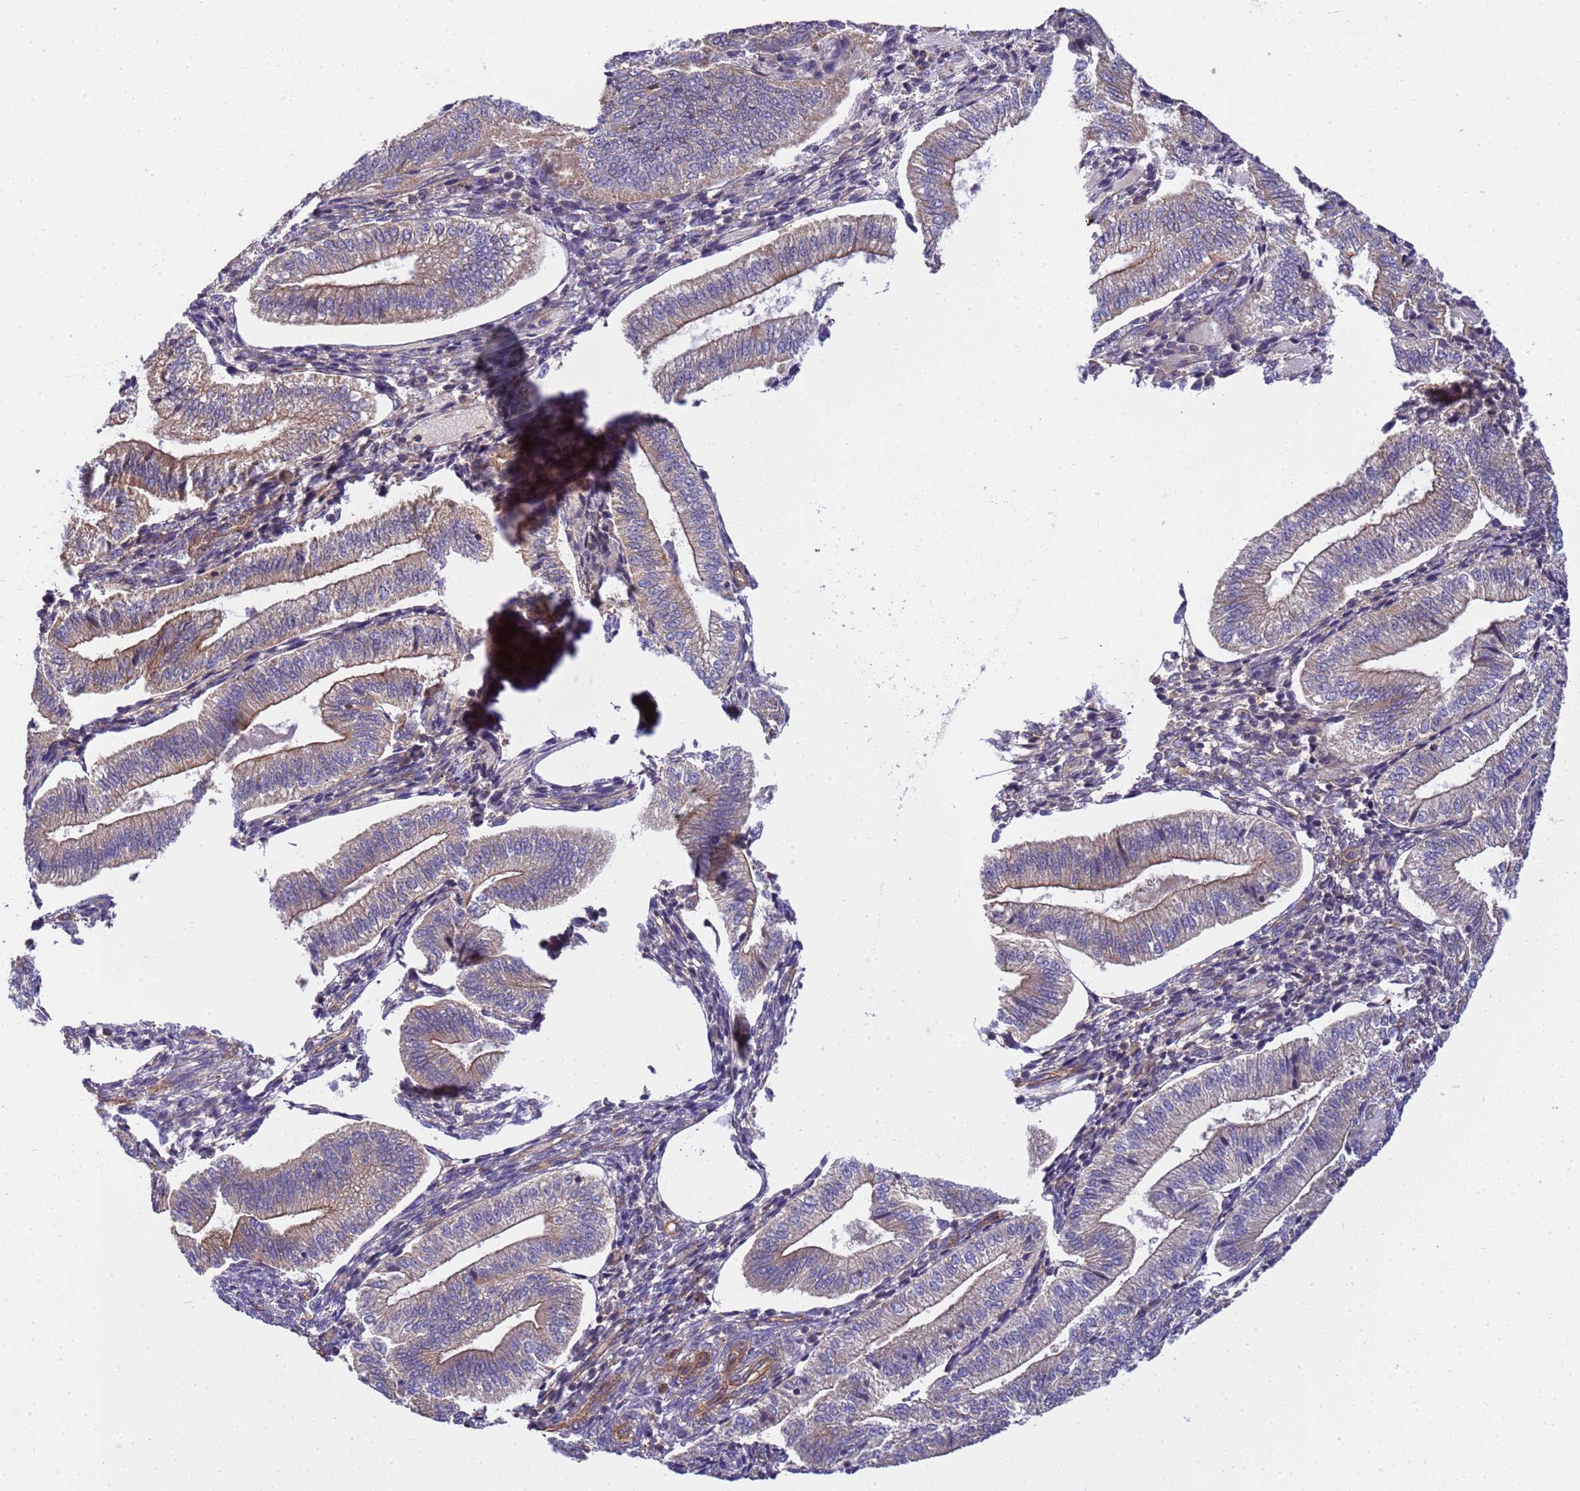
{"staining": {"intensity": "moderate", "quantity": "<25%", "location": "cytoplasmic/membranous"}, "tissue": "endometrium", "cell_type": "Cells in endometrial stroma", "image_type": "normal", "snomed": [{"axis": "morphology", "description": "Normal tissue, NOS"}, {"axis": "topography", "description": "Endometrium"}], "caption": "Human endometrium stained with a brown dye exhibits moderate cytoplasmic/membranous positive positivity in about <25% of cells in endometrial stroma.", "gene": "SMCO3", "patient": {"sex": "female", "age": 34}}